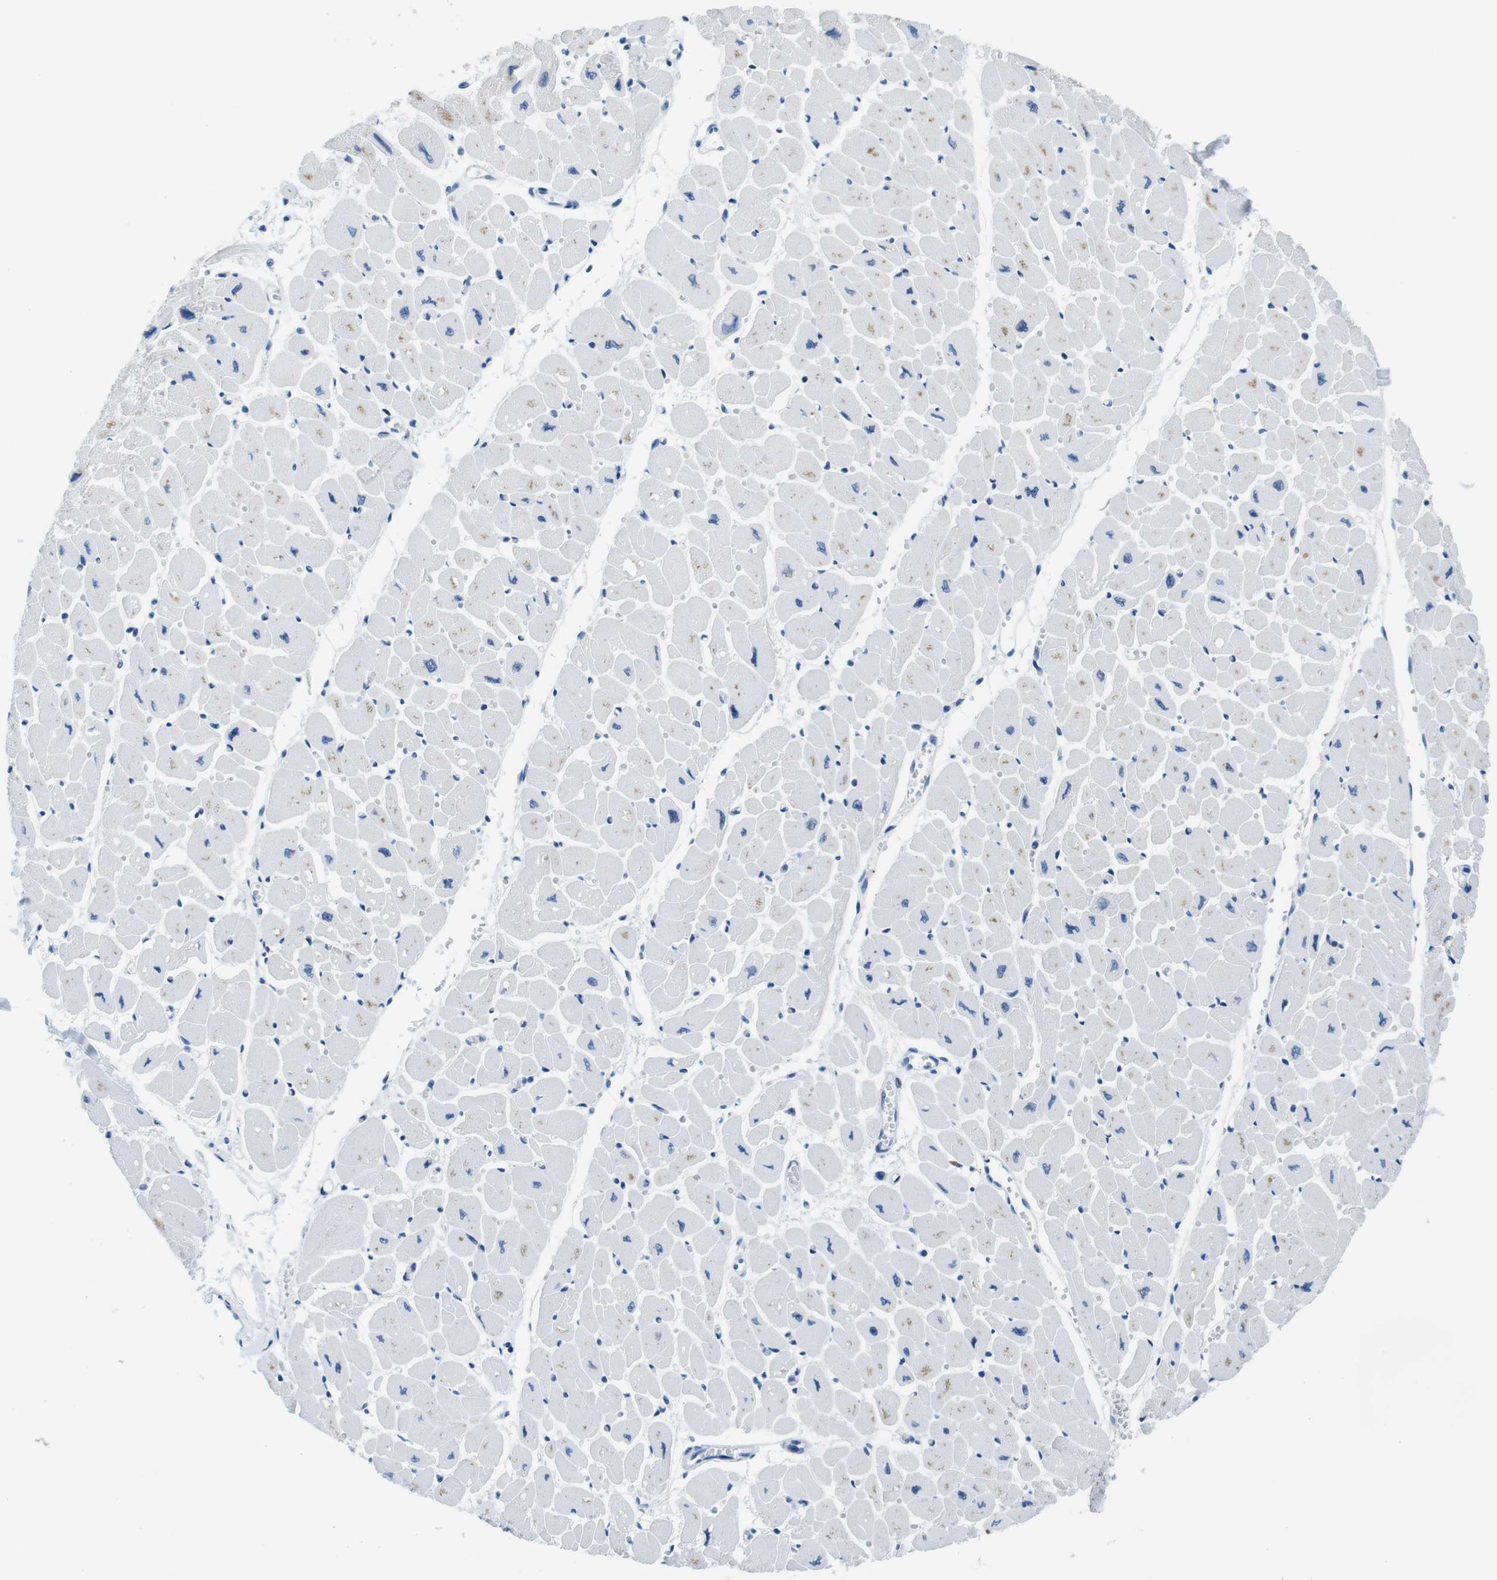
{"staining": {"intensity": "weak", "quantity": "25%-75%", "location": "cytoplasmic/membranous"}, "tissue": "heart muscle", "cell_type": "Cardiomyocytes", "image_type": "normal", "snomed": [{"axis": "morphology", "description": "Normal tissue, NOS"}, {"axis": "topography", "description": "Heart"}], "caption": "Immunohistochemical staining of benign heart muscle displays weak cytoplasmic/membranous protein staining in about 25%-75% of cardiomyocytes. The staining was performed using DAB to visualize the protein expression in brown, while the nuclei were stained in blue with hematoxylin (Magnification: 20x).", "gene": "EIF2B5", "patient": {"sex": "female", "age": 54}}